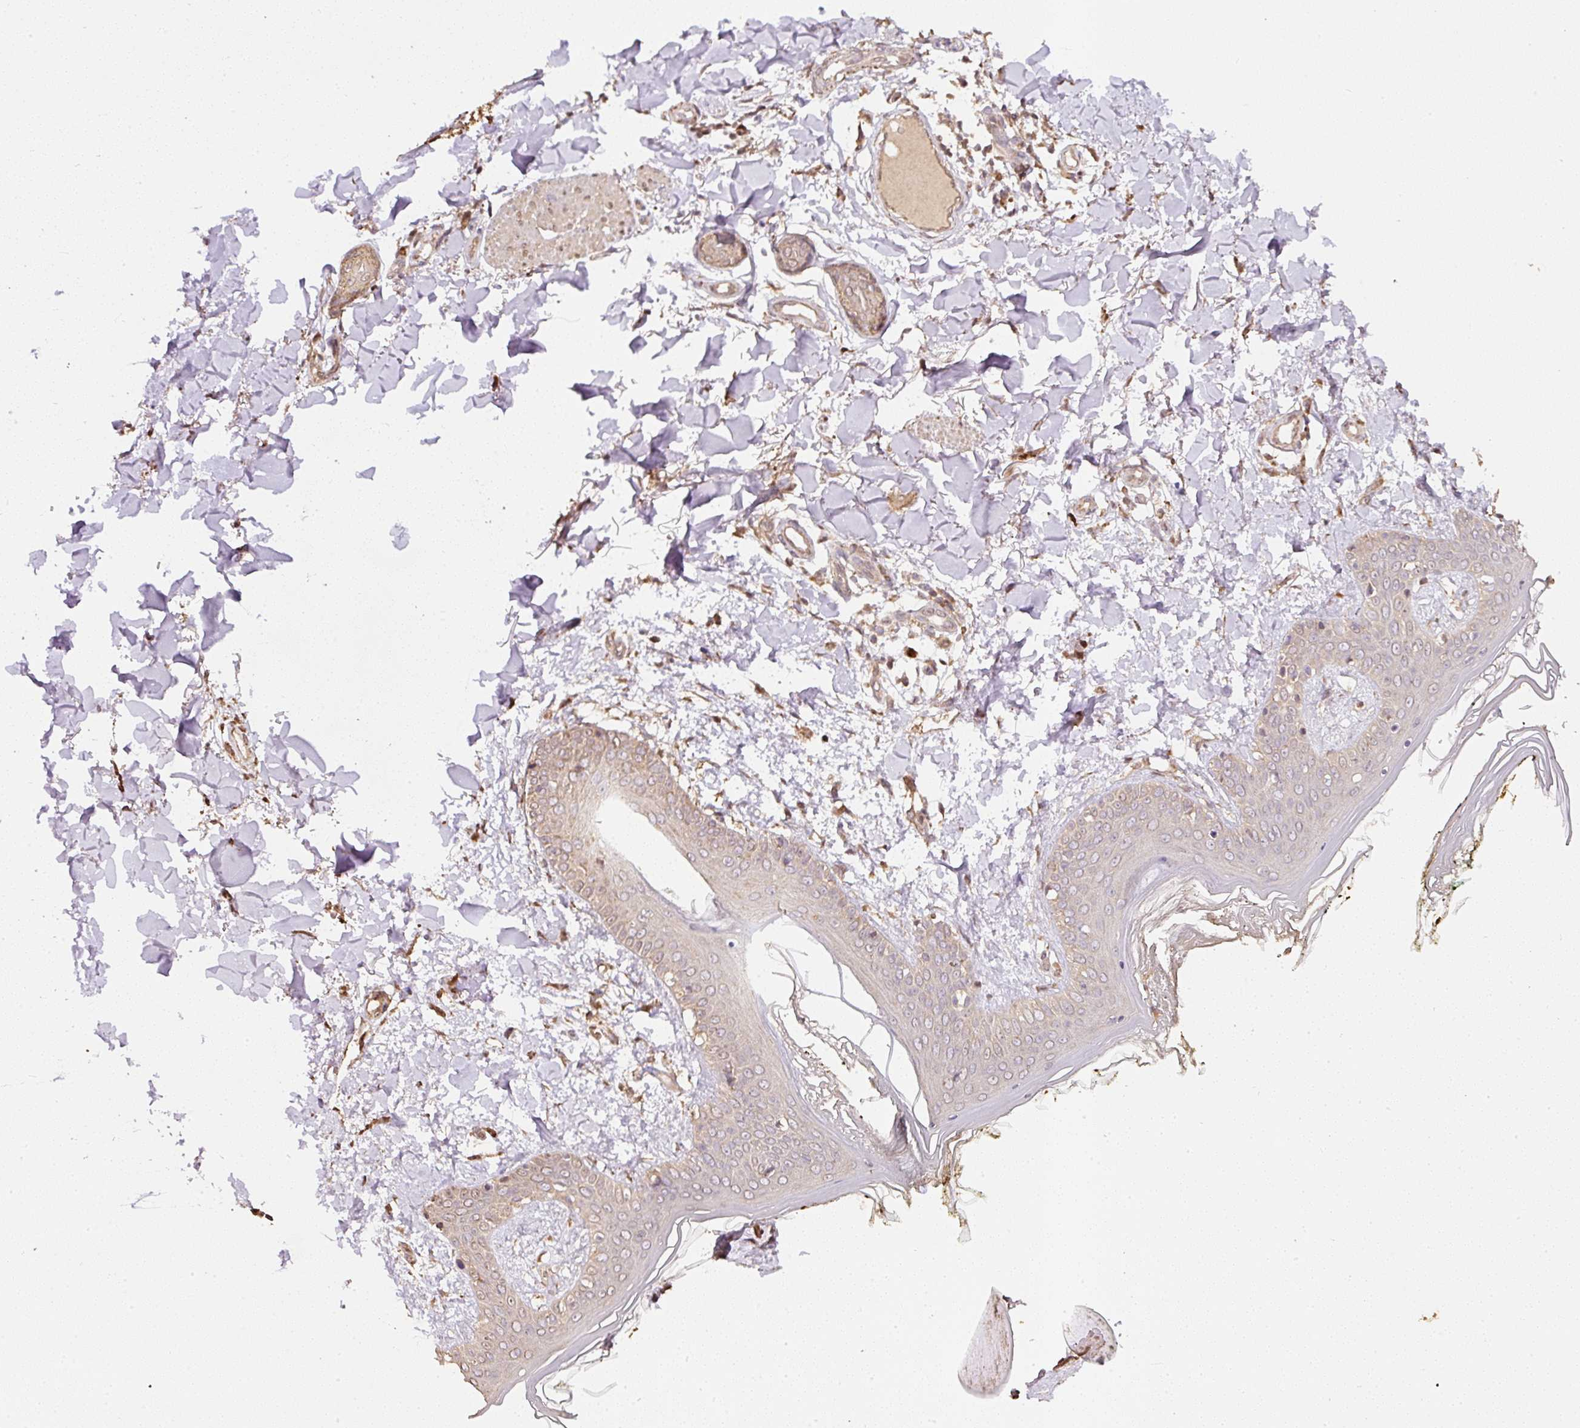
{"staining": {"intensity": "moderate", "quantity": ">75%", "location": "cytoplasmic/membranous,nuclear"}, "tissue": "skin", "cell_type": "Fibroblasts", "image_type": "normal", "snomed": [{"axis": "morphology", "description": "Normal tissue, NOS"}, {"axis": "topography", "description": "Skin"}], "caption": "DAB (3,3'-diaminobenzidine) immunohistochemical staining of benign skin demonstrates moderate cytoplasmic/membranous,nuclear protein staining in about >75% of fibroblasts. The protein of interest is stained brown, and the nuclei are stained in blue (DAB (3,3'-diaminobenzidine) IHC with brightfield microscopy, high magnification).", "gene": "TMEM170B", "patient": {"sex": "female", "age": 34}}